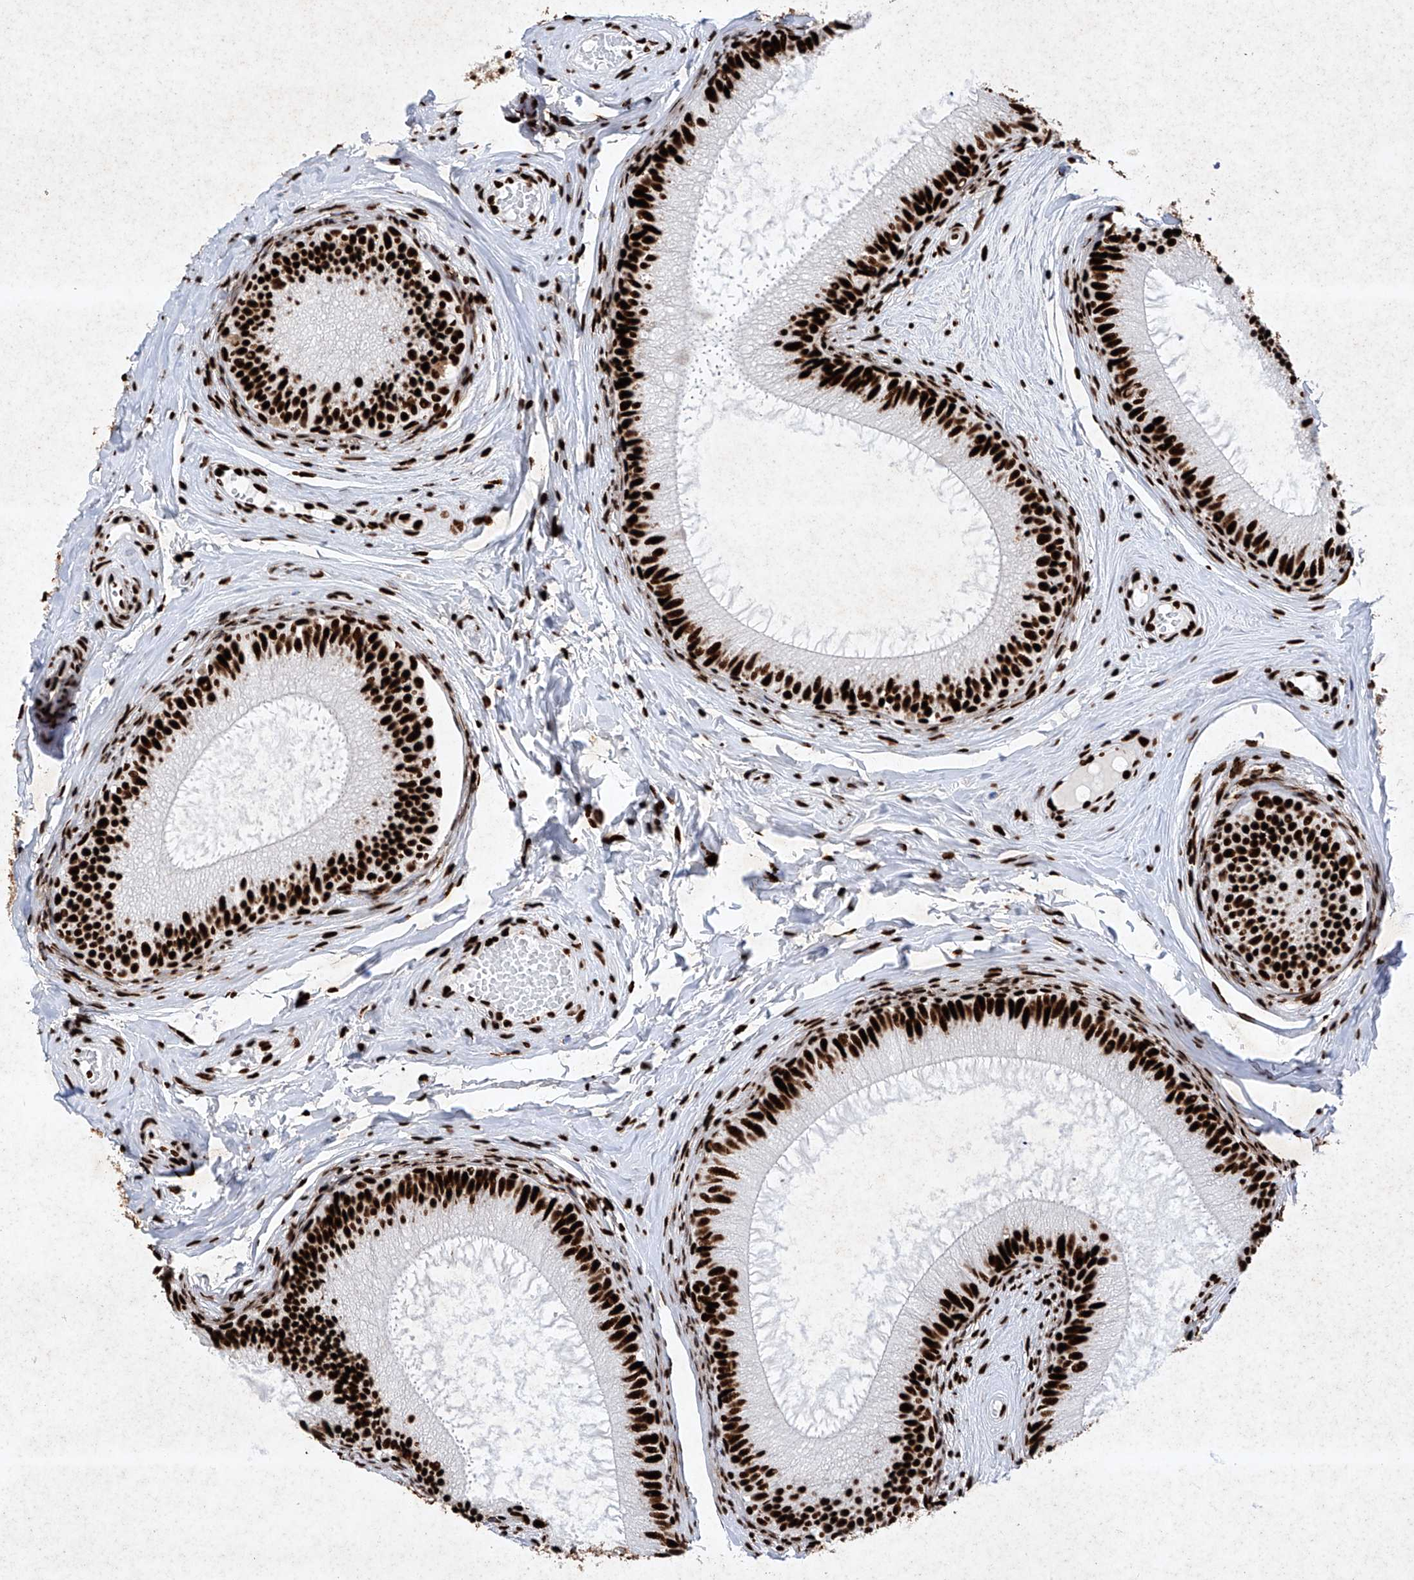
{"staining": {"intensity": "strong", "quantity": ">75%", "location": "nuclear"}, "tissue": "epididymis", "cell_type": "Glandular cells", "image_type": "normal", "snomed": [{"axis": "morphology", "description": "Normal tissue, NOS"}, {"axis": "topography", "description": "Epididymis"}], "caption": "This photomicrograph shows IHC staining of normal human epididymis, with high strong nuclear expression in about >75% of glandular cells.", "gene": "SRSF6", "patient": {"sex": "male", "age": 34}}